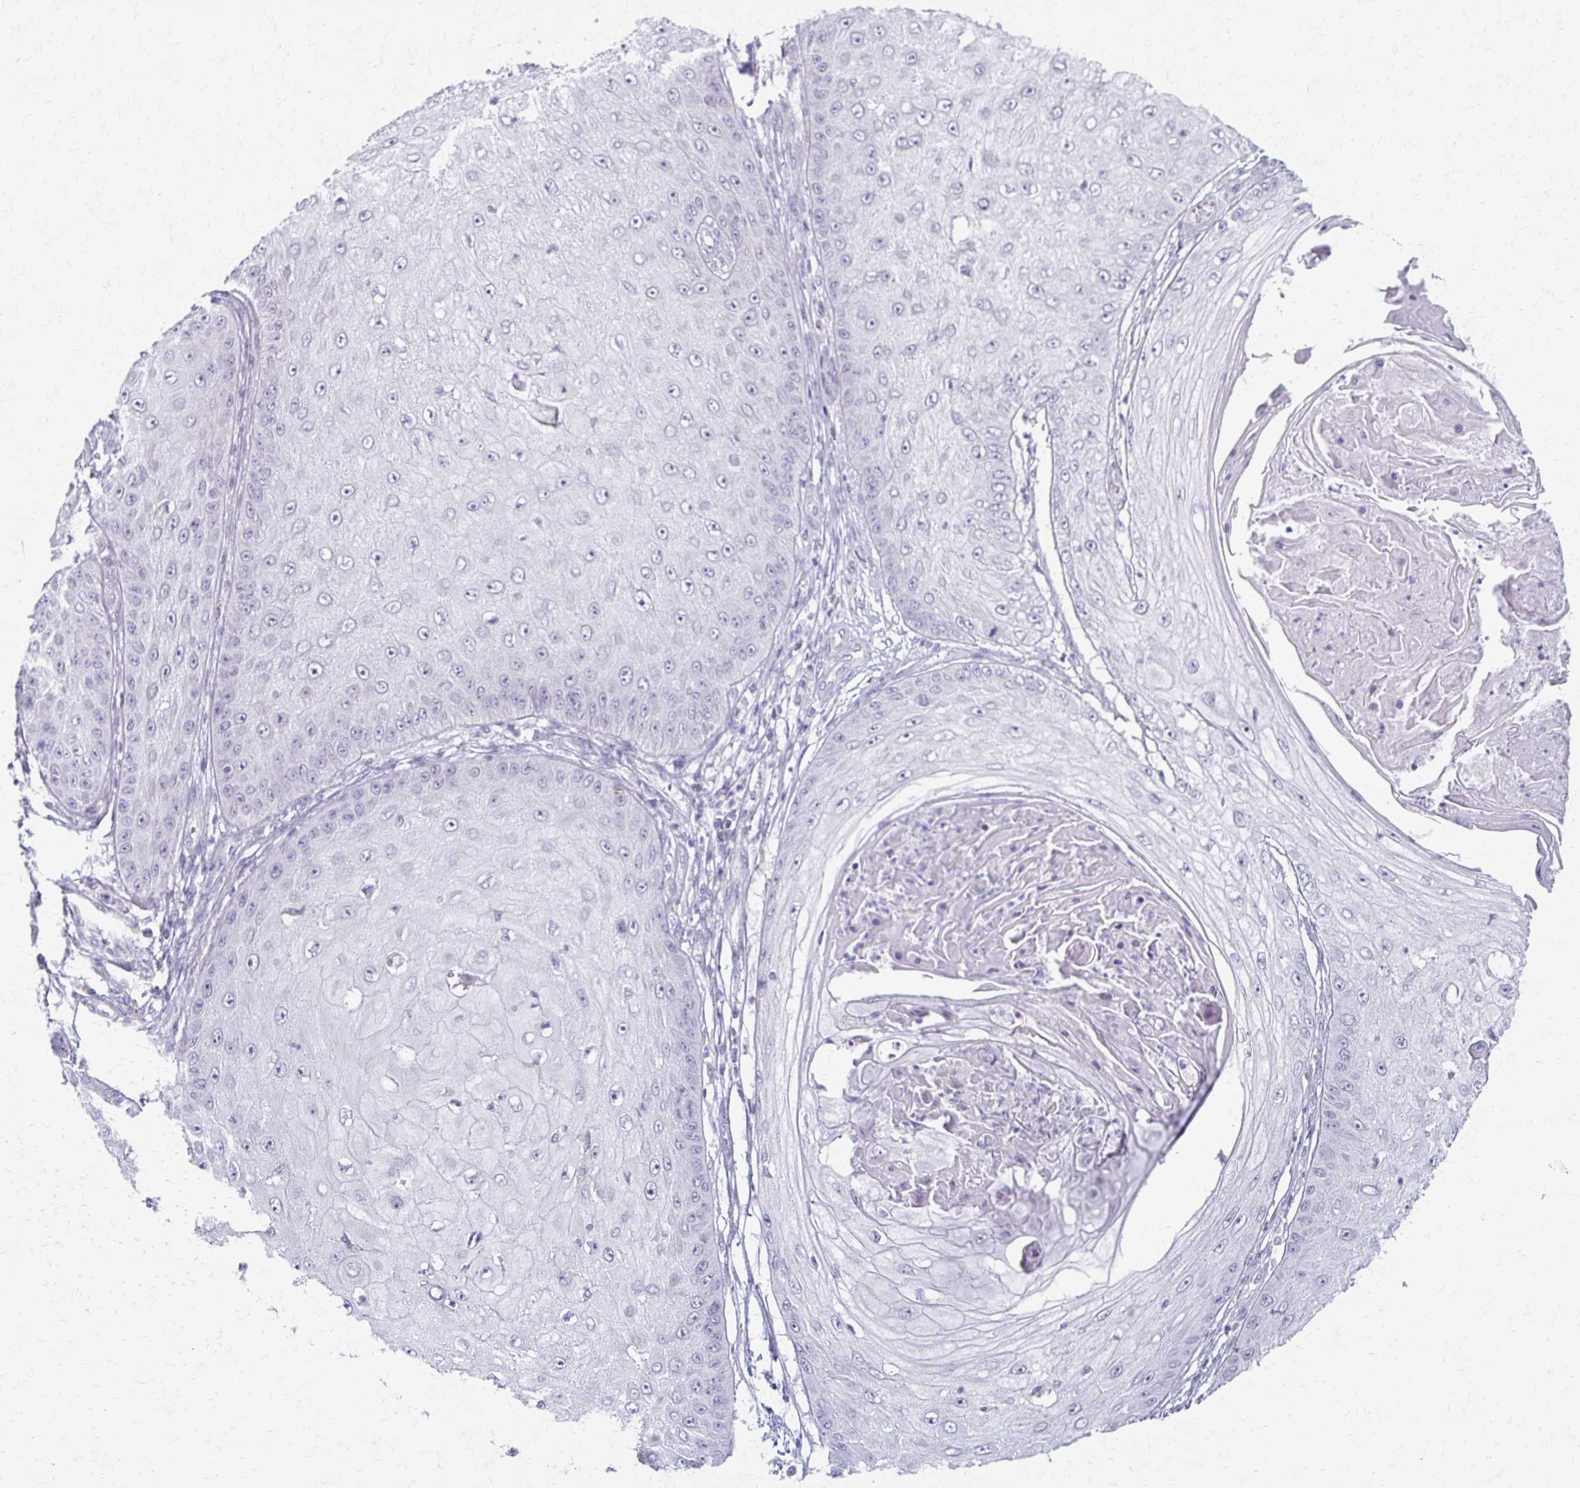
{"staining": {"intensity": "negative", "quantity": "none", "location": "none"}, "tissue": "skin cancer", "cell_type": "Tumor cells", "image_type": "cancer", "snomed": [{"axis": "morphology", "description": "Squamous cell carcinoma, NOS"}, {"axis": "topography", "description": "Skin"}], "caption": "The micrograph reveals no staining of tumor cells in skin squamous cell carcinoma. The staining is performed using DAB (3,3'-diaminobenzidine) brown chromogen with nuclei counter-stained in using hematoxylin.", "gene": "FCGR2B", "patient": {"sex": "male", "age": 70}}